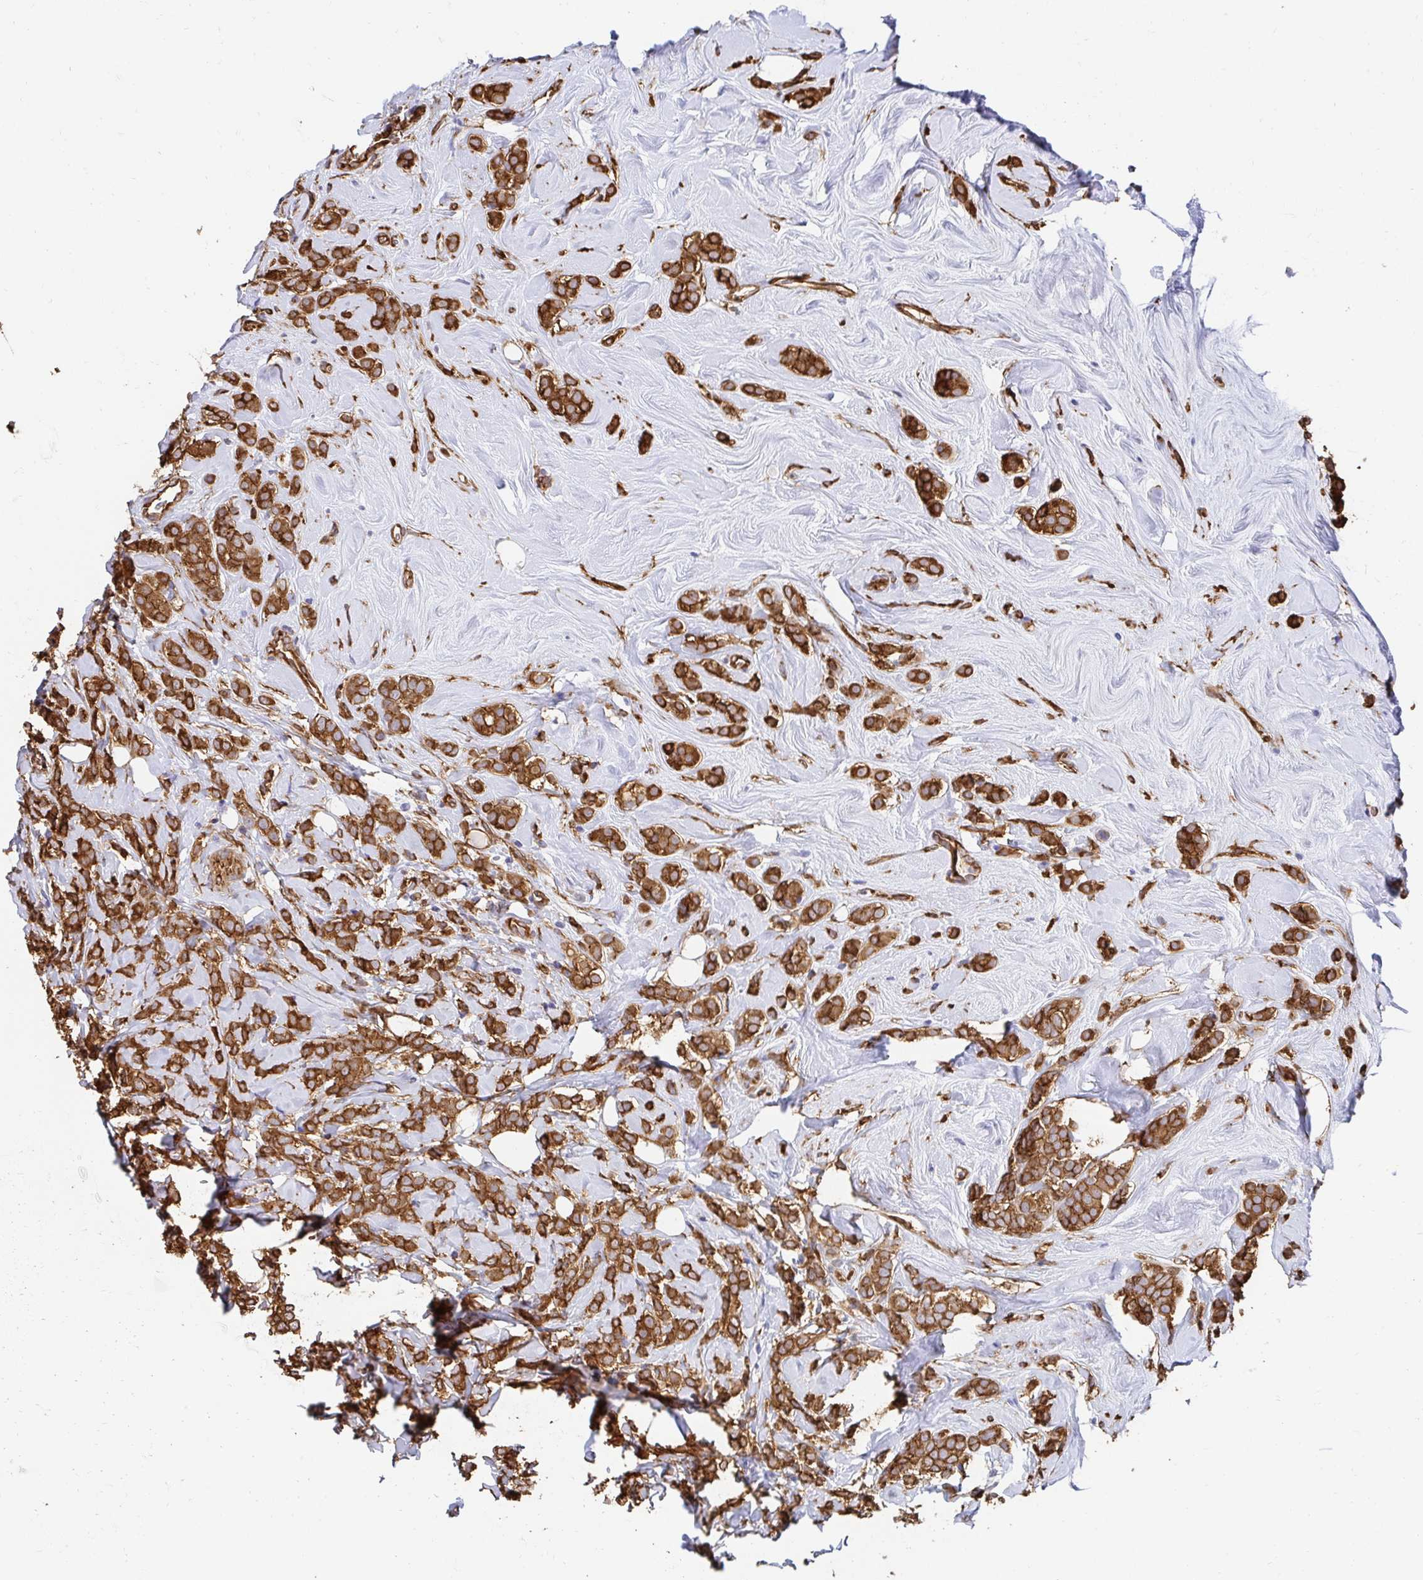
{"staining": {"intensity": "strong", "quantity": ">75%", "location": "cytoplasmic/membranous"}, "tissue": "breast cancer", "cell_type": "Tumor cells", "image_type": "cancer", "snomed": [{"axis": "morphology", "description": "Lobular carcinoma"}, {"axis": "topography", "description": "Breast"}], "caption": "There is high levels of strong cytoplasmic/membranous staining in tumor cells of breast cancer, as demonstrated by immunohistochemical staining (brown color).", "gene": "CTTN", "patient": {"sex": "female", "age": 49}}